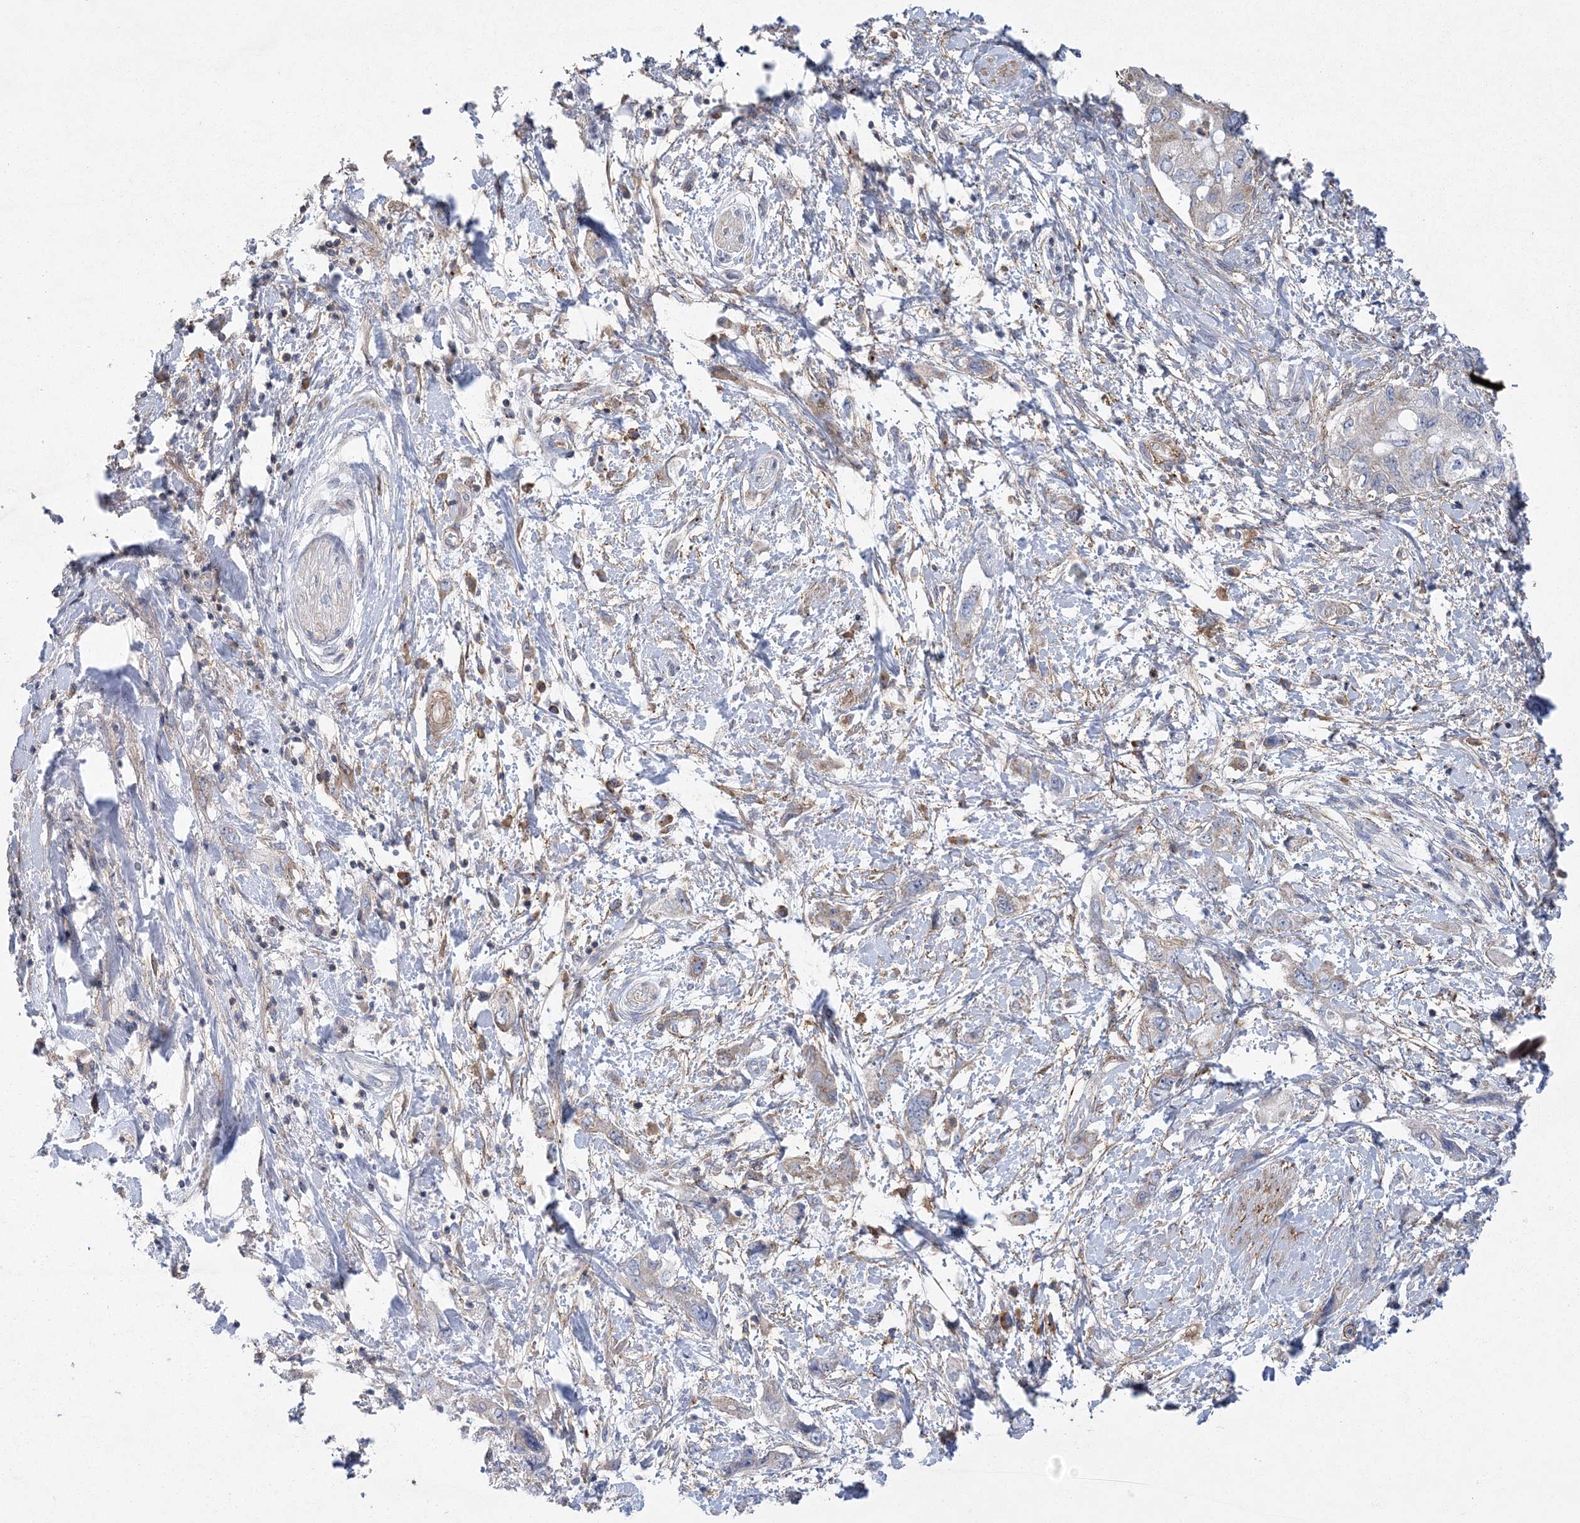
{"staining": {"intensity": "negative", "quantity": "none", "location": "none"}, "tissue": "pancreatic cancer", "cell_type": "Tumor cells", "image_type": "cancer", "snomed": [{"axis": "morphology", "description": "Adenocarcinoma, NOS"}, {"axis": "topography", "description": "Pancreas"}], "caption": "DAB immunohistochemical staining of human pancreatic adenocarcinoma reveals no significant staining in tumor cells.", "gene": "ARSJ", "patient": {"sex": "female", "age": 73}}